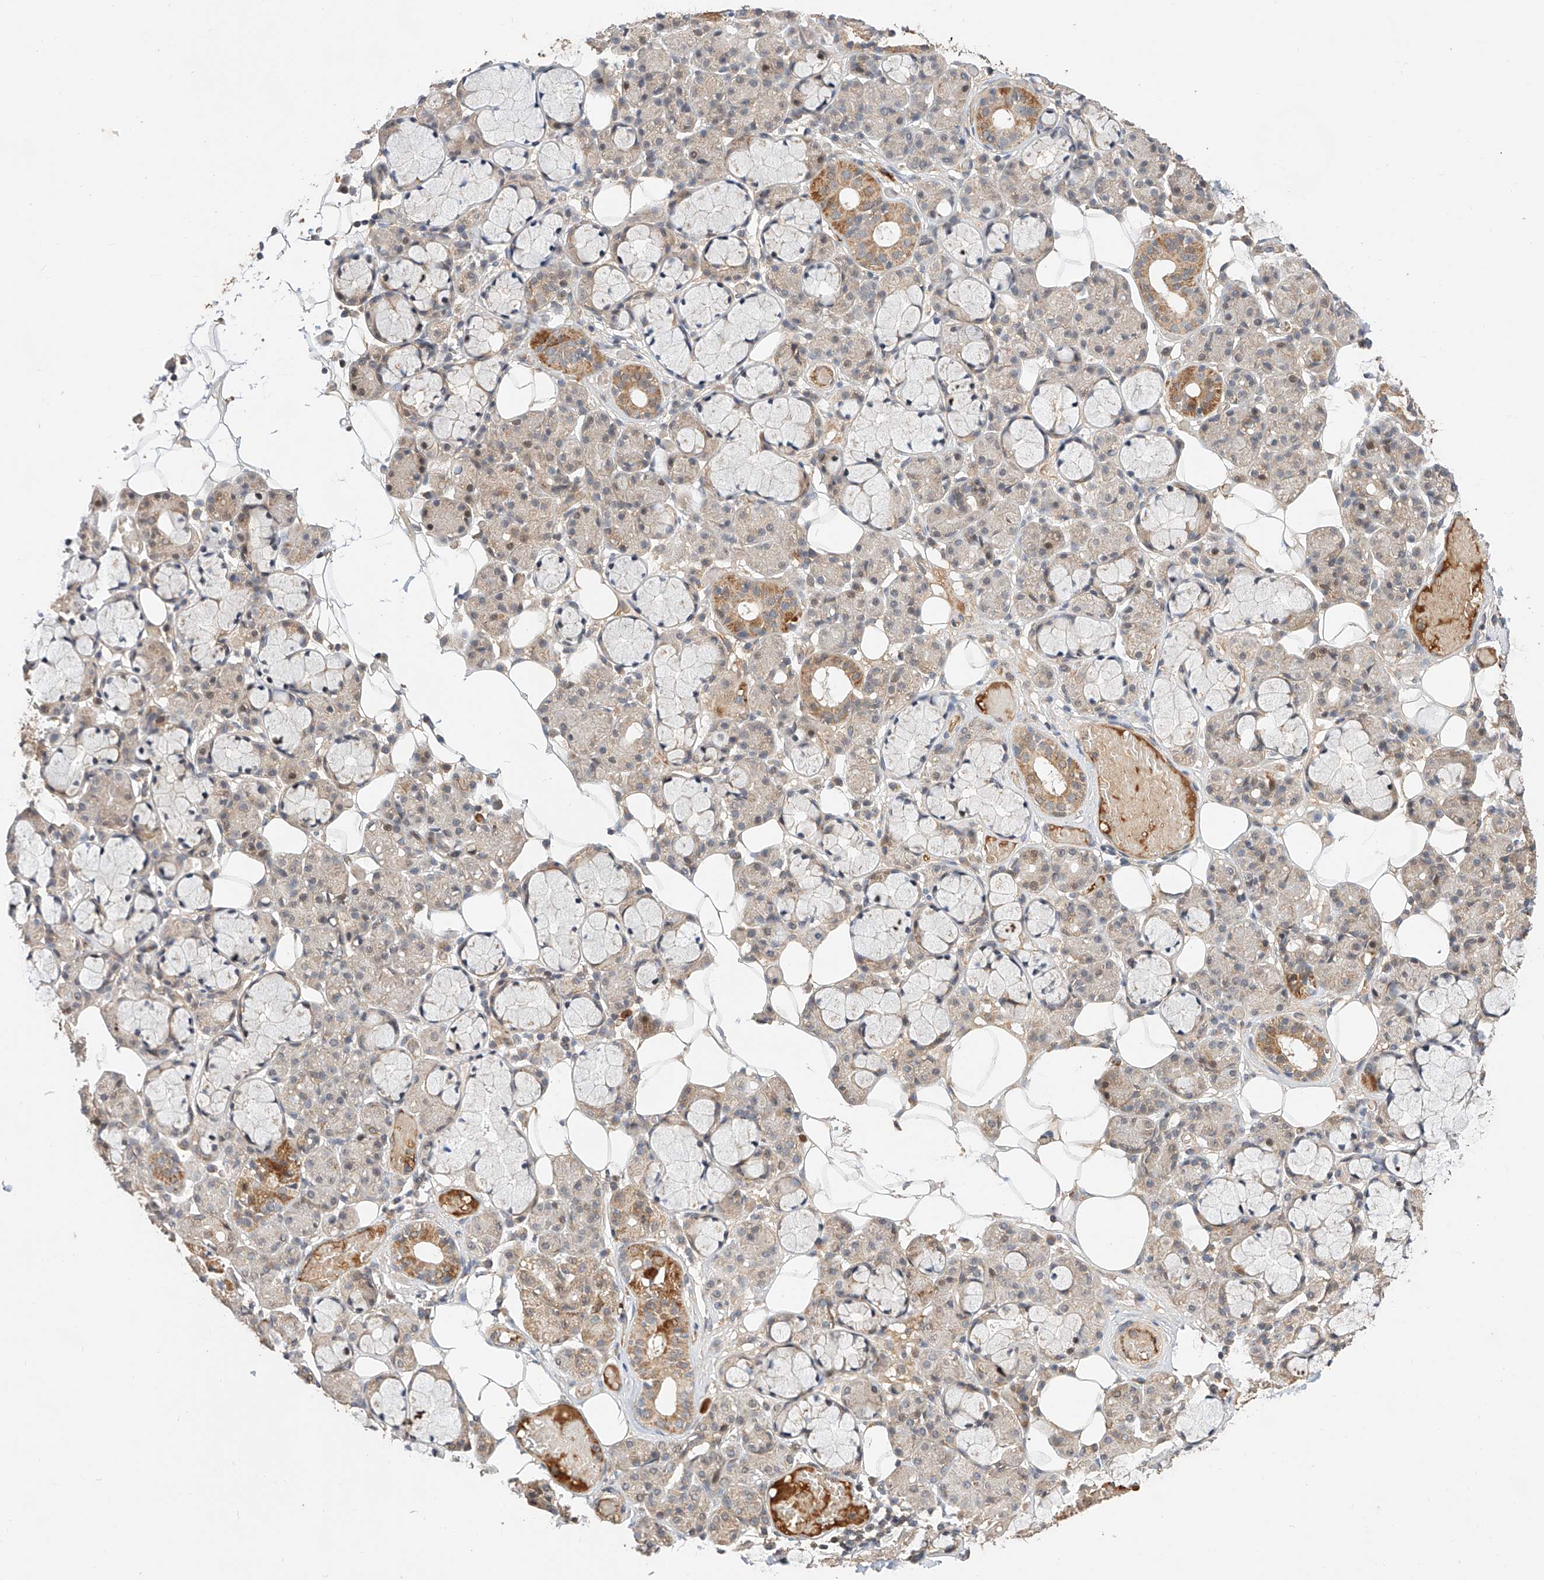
{"staining": {"intensity": "moderate", "quantity": "<25%", "location": "cytoplasmic/membranous"}, "tissue": "salivary gland", "cell_type": "Glandular cells", "image_type": "normal", "snomed": [{"axis": "morphology", "description": "Normal tissue, NOS"}, {"axis": "topography", "description": "Salivary gland"}], "caption": "Protein staining of unremarkable salivary gland reveals moderate cytoplasmic/membranous staining in approximately <25% of glandular cells.", "gene": "RAB23", "patient": {"sex": "male", "age": 63}}